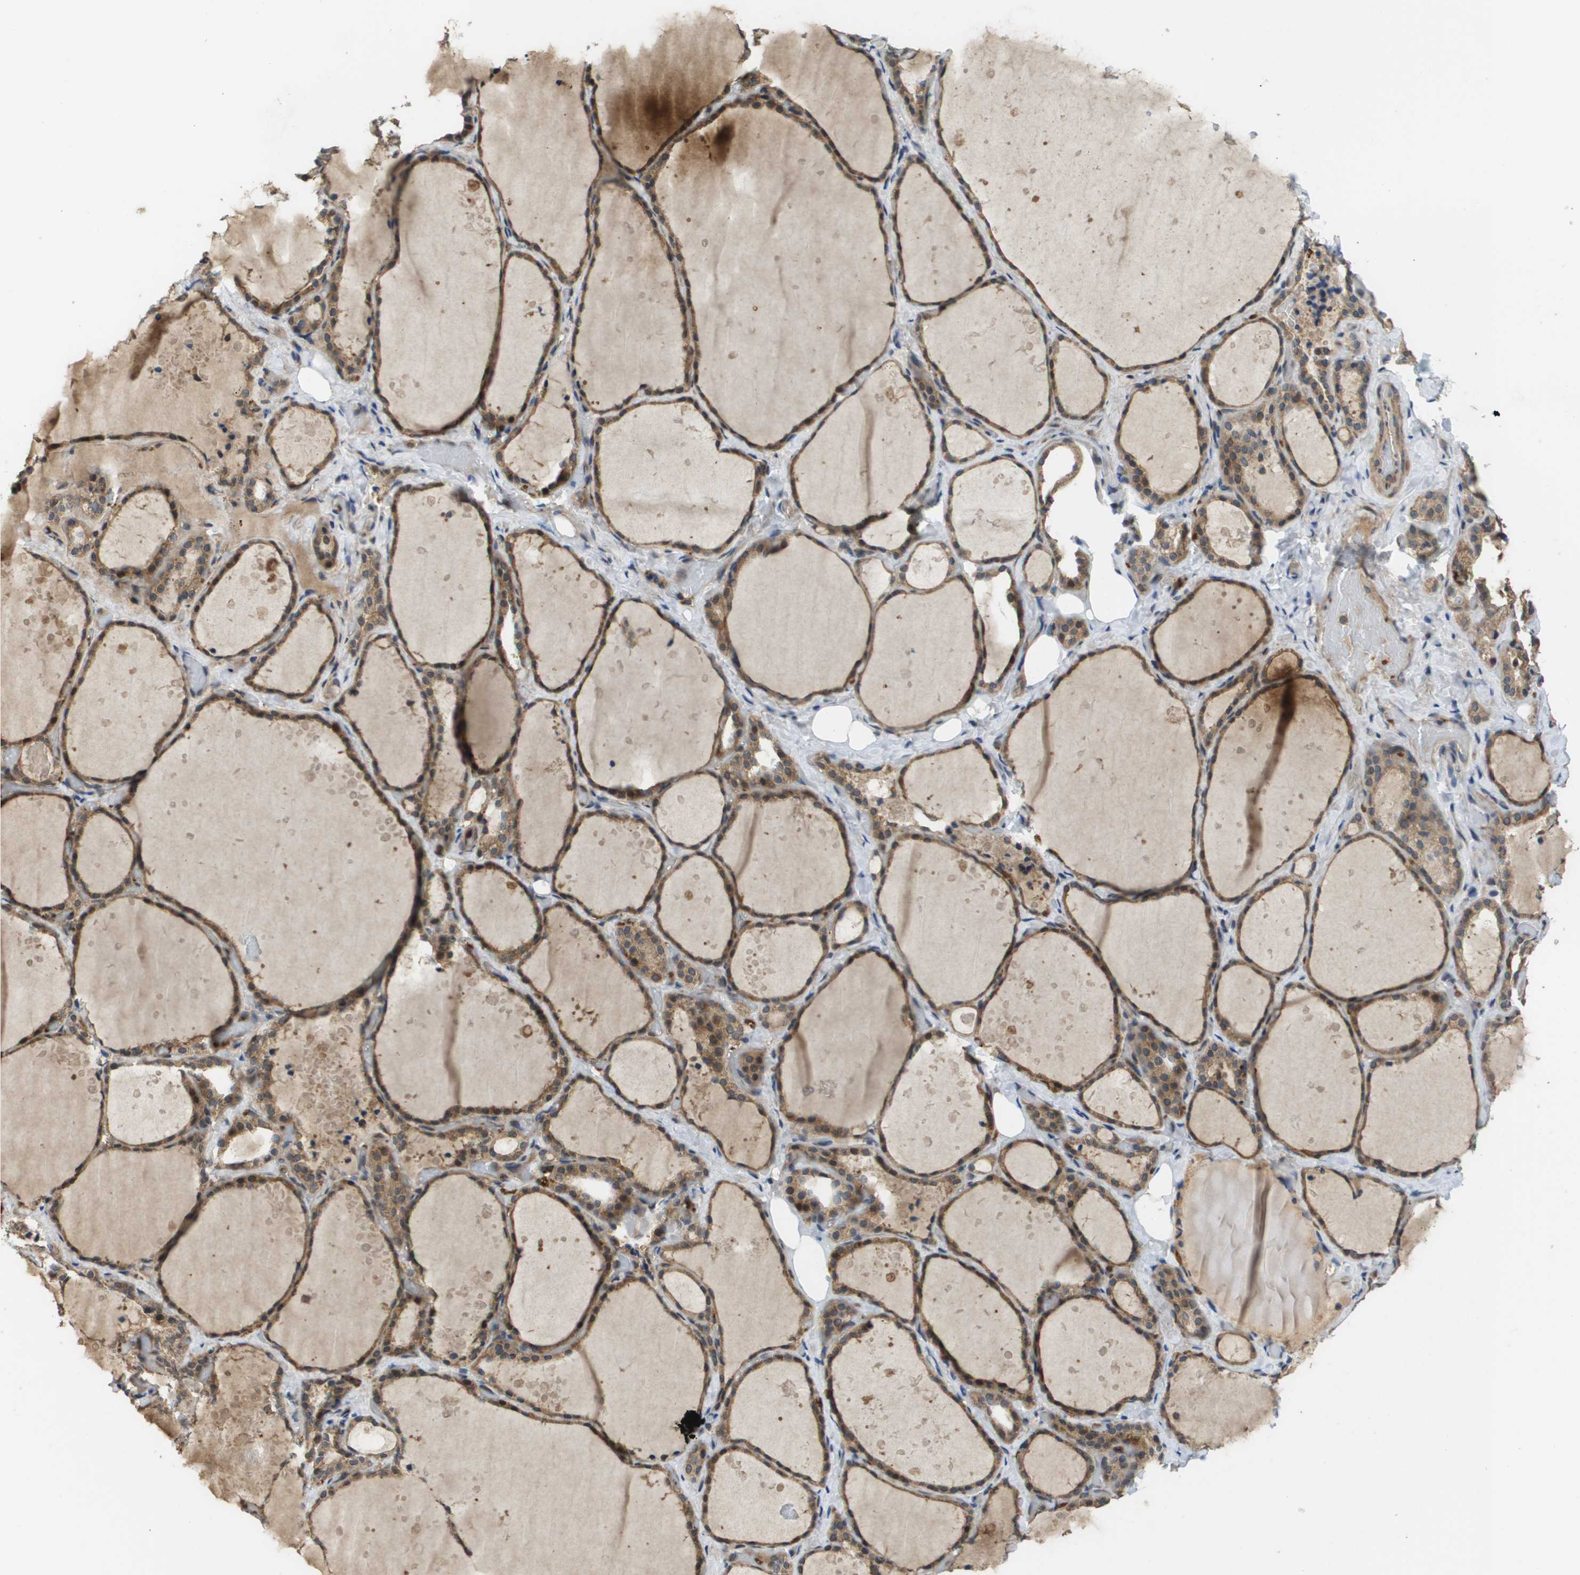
{"staining": {"intensity": "moderate", "quantity": ">75%", "location": "cytoplasmic/membranous"}, "tissue": "thyroid gland", "cell_type": "Glandular cells", "image_type": "normal", "snomed": [{"axis": "morphology", "description": "Normal tissue, NOS"}, {"axis": "topography", "description": "Thyroid gland"}], "caption": "Moderate cytoplasmic/membranous staining is identified in approximately >75% of glandular cells in normal thyroid gland.", "gene": "RBM38", "patient": {"sex": "female", "age": 44}}